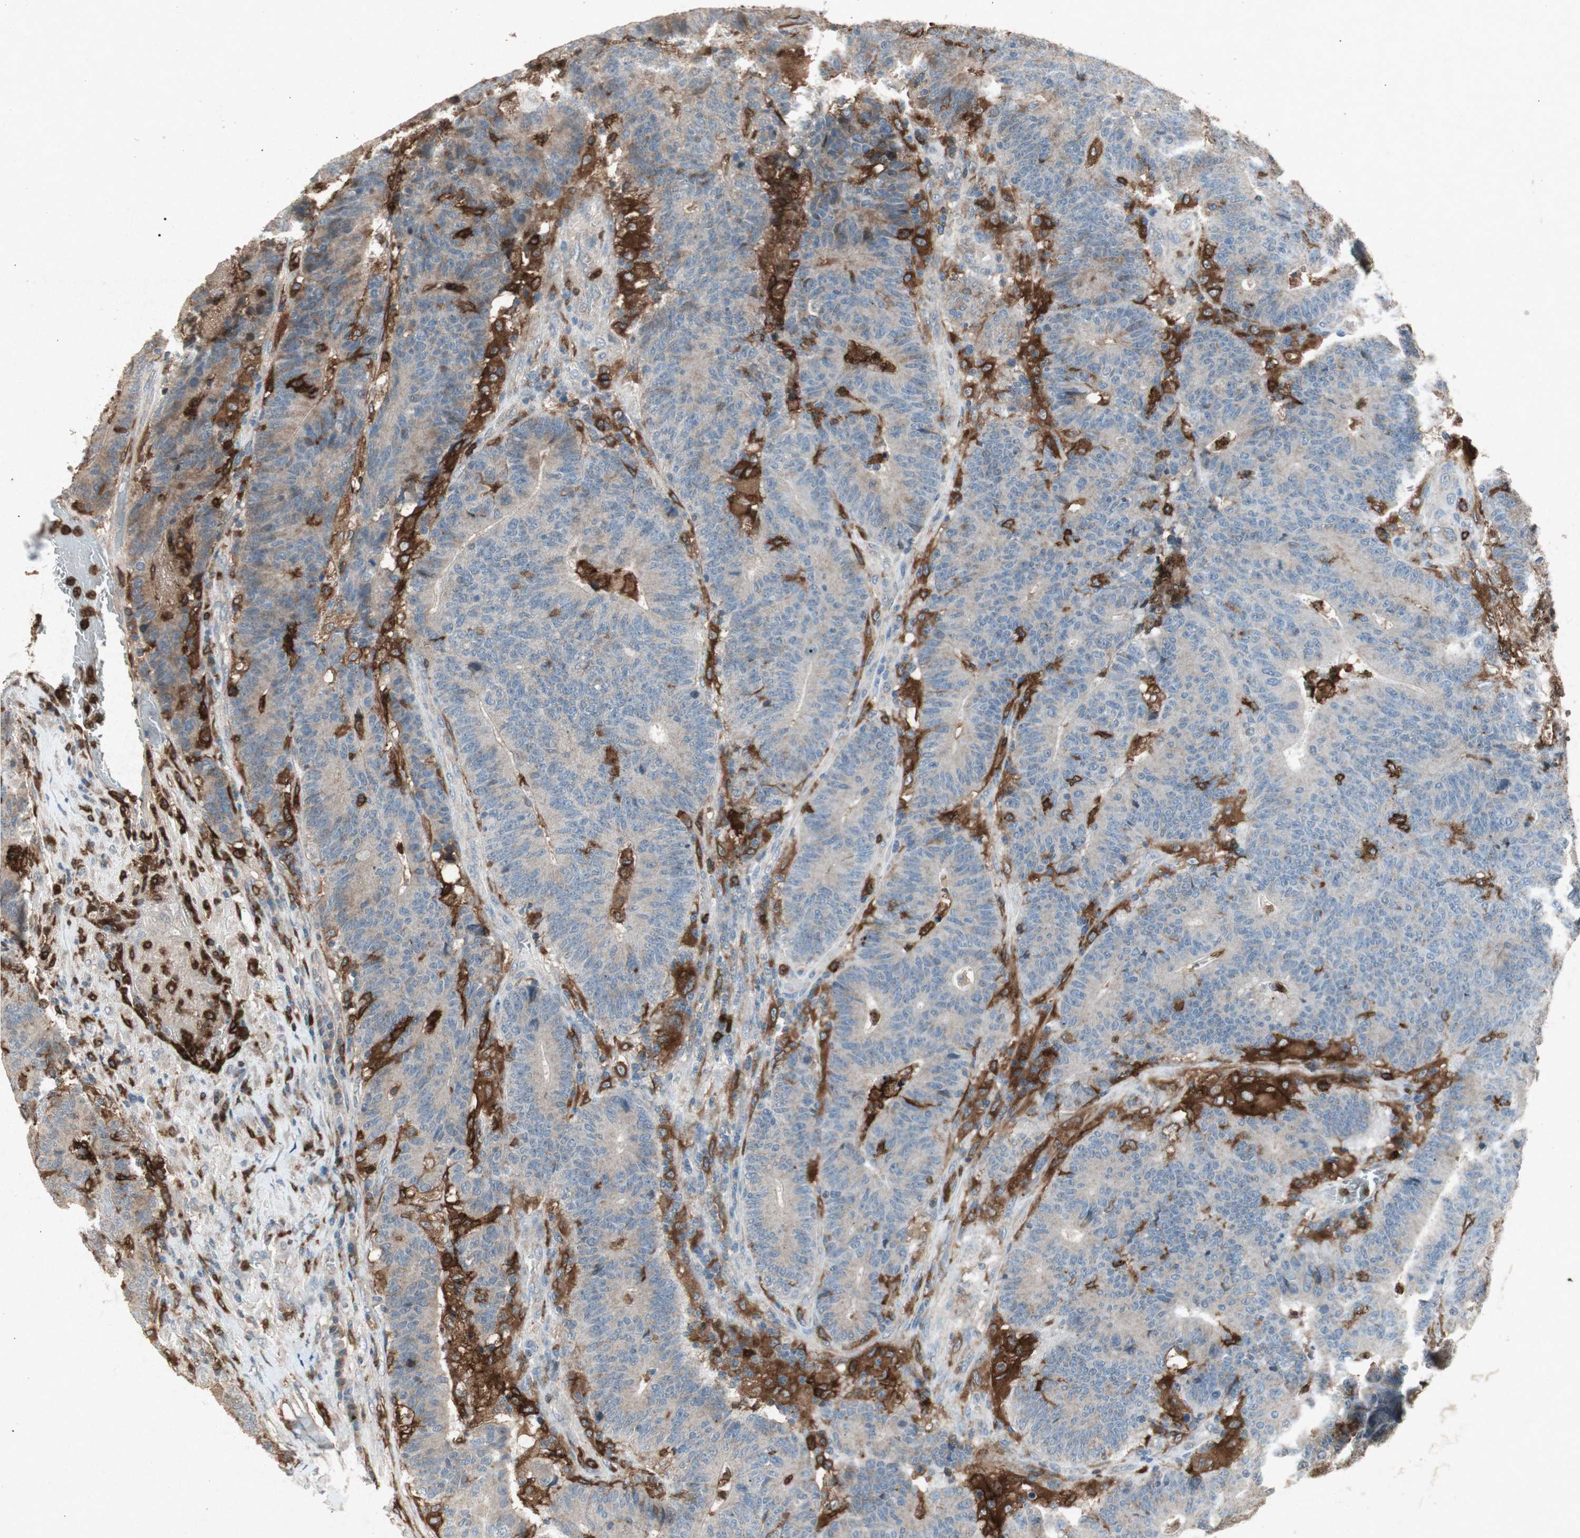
{"staining": {"intensity": "weak", "quantity": "25%-75%", "location": "cytoplasmic/membranous"}, "tissue": "colorectal cancer", "cell_type": "Tumor cells", "image_type": "cancer", "snomed": [{"axis": "morphology", "description": "Normal tissue, NOS"}, {"axis": "morphology", "description": "Adenocarcinoma, NOS"}, {"axis": "topography", "description": "Colon"}], "caption": "Immunohistochemistry (IHC) photomicrograph of colorectal adenocarcinoma stained for a protein (brown), which demonstrates low levels of weak cytoplasmic/membranous staining in approximately 25%-75% of tumor cells.", "gene": "TYROBP", "patient": {"sex": "female", "age": 75}}